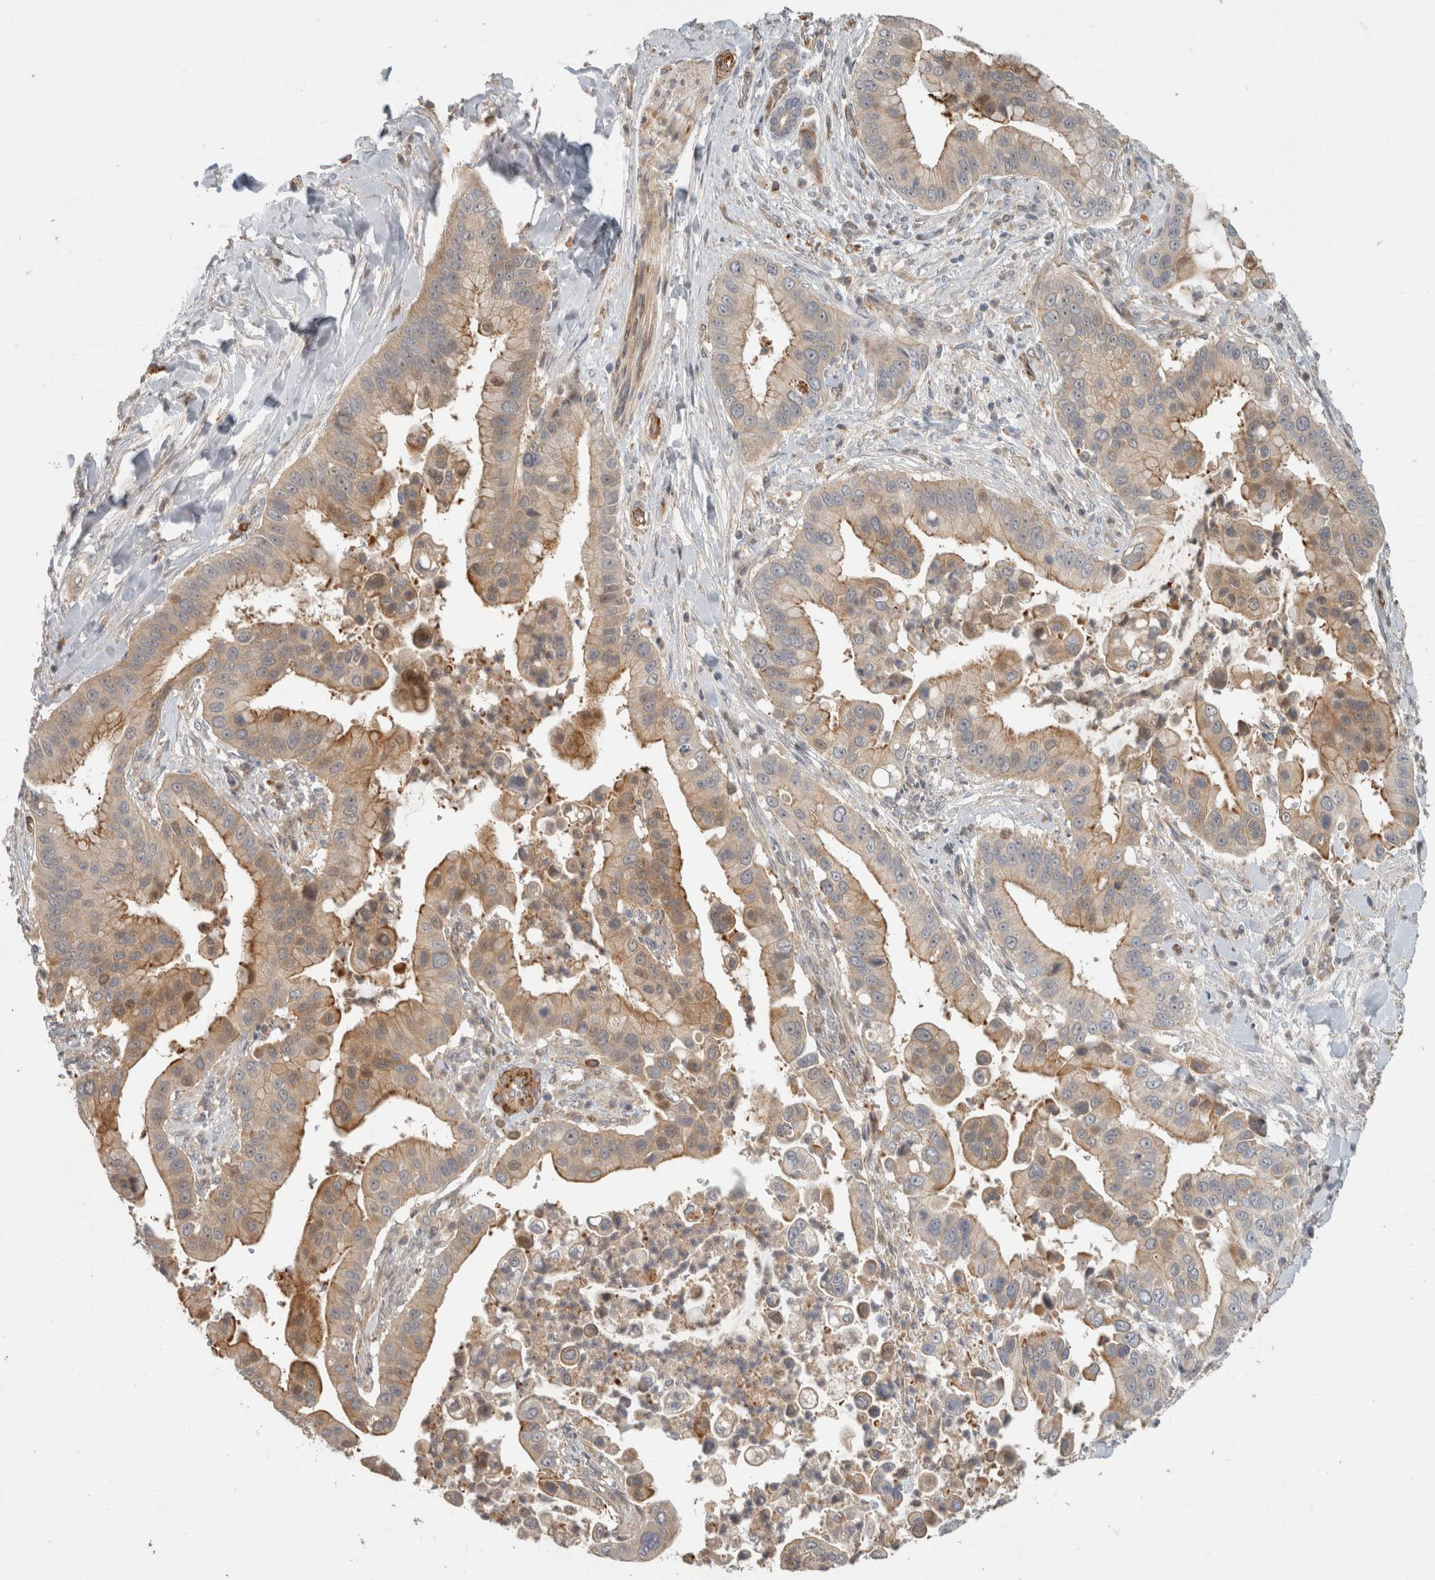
{"staining": {"intensity": "moderate", "quantity": ">75%", "location": "cytoplasmic/membranous"}, "tissue": "liver cancer", "cell_type": "Tumor cells", "image_type": "cancer", "snomed": [{"axis": "morphology", "description": "Cholangiocarcinoma"}, {"axis": "topography", "description": "Liver"}], "caption": "Protein expression by immunohistochemistry shows moderate cytoplasmic/membranous expression in about >75% of tumor cells in cholangiocarcinoma (liver).", "gene": "SIPA1L2", "patient": {"sex": "female", "age": 54}}